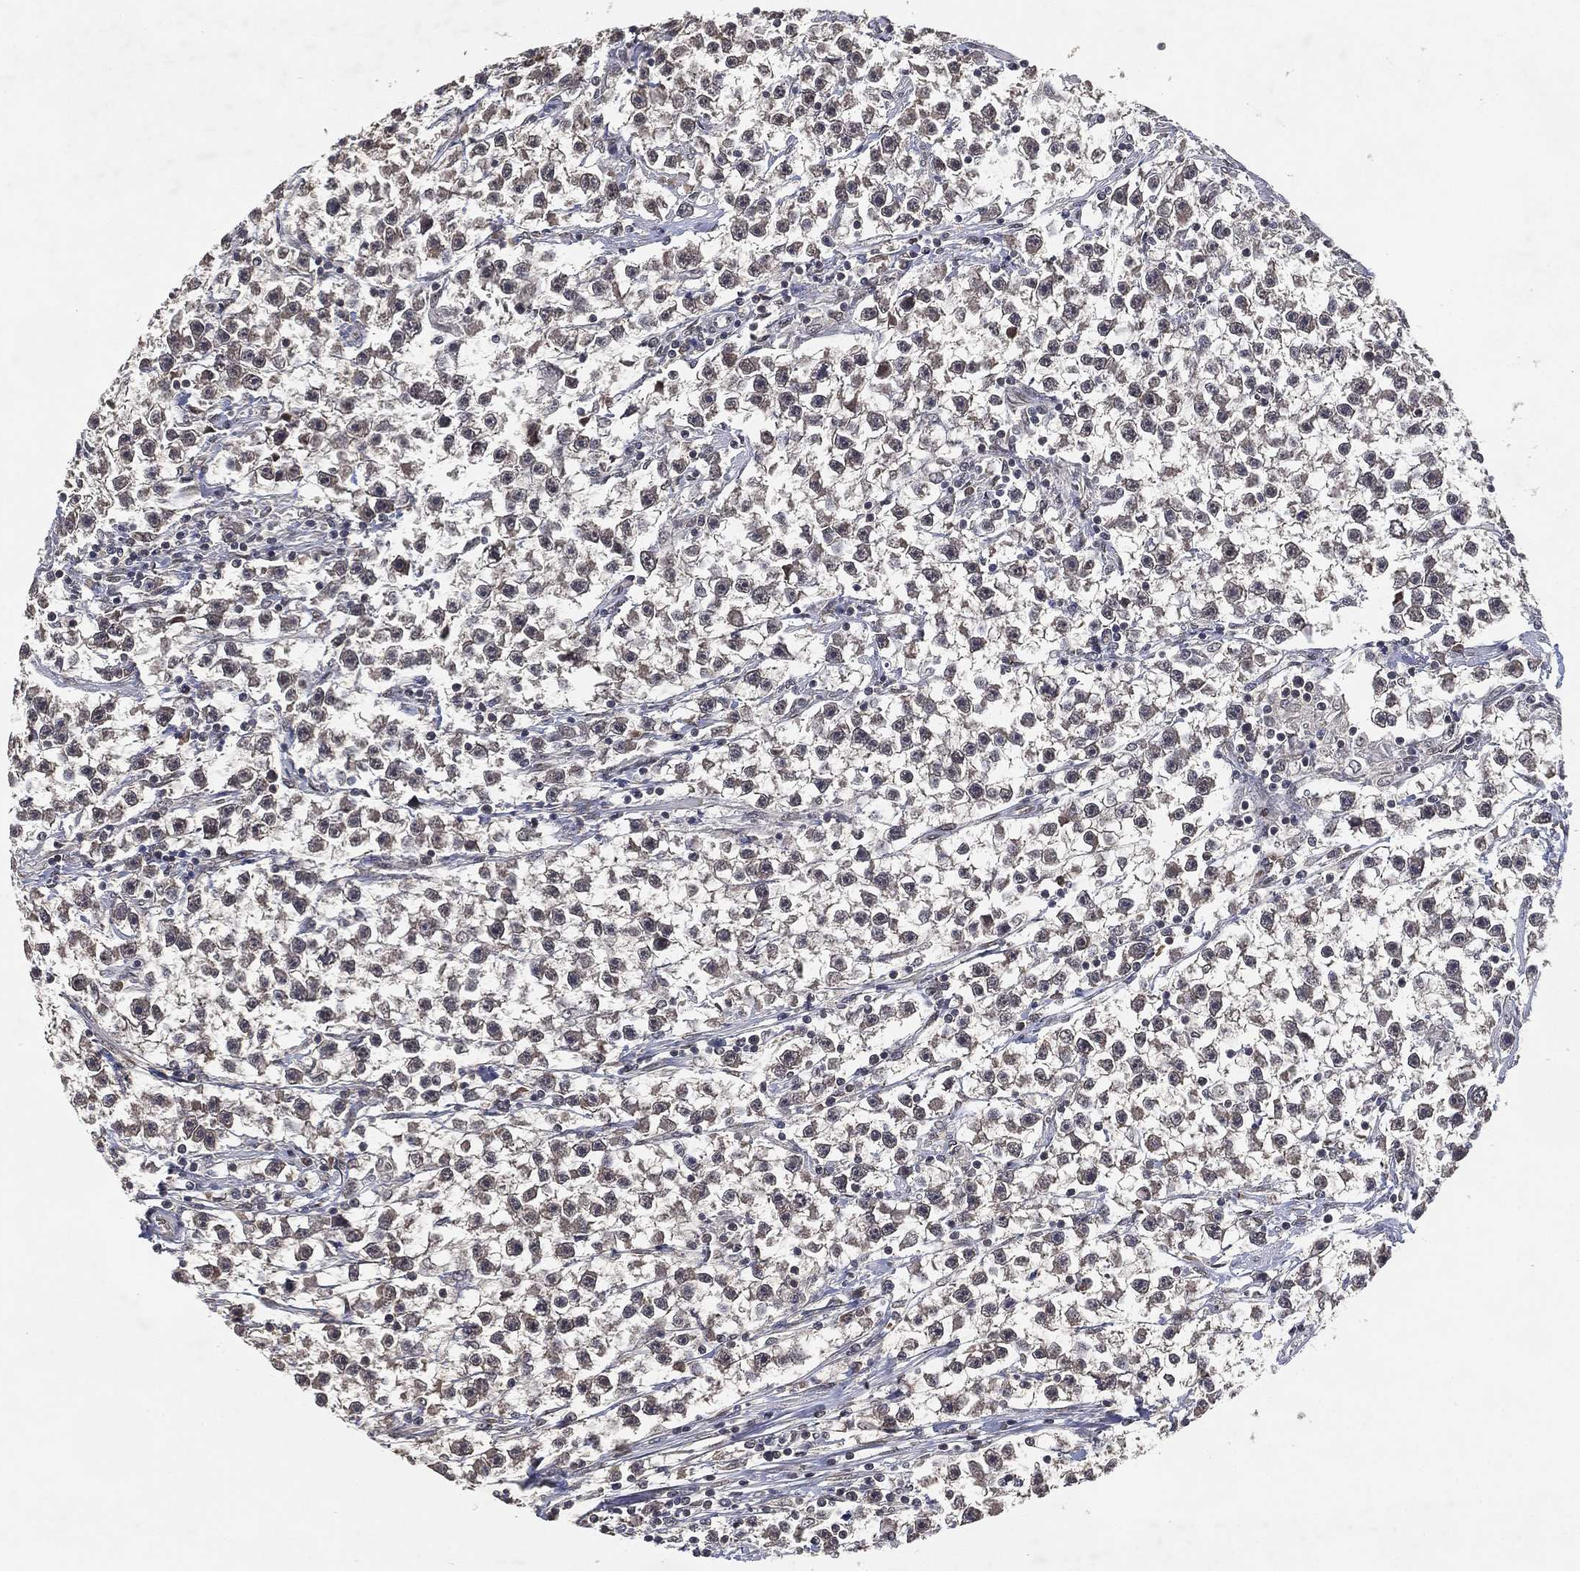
{"staining": {"intensity": "negative", "quantity": "none", "location": "none"}, "tissue": "testis cancer", "cell_type": "Tumor cells", "image_type": "cancer", "snomed": [{"axis": "morphology", "description": "Seminoma, NOS"}, {"axis": "topography", "description": "Testis"}], "caption": "Human testis cancer stained for a protein using immunohistochemistry exhibits no expression in tumor cells.", "gene": "UBA5", "patient": {"sex": "male", "age": 59}}